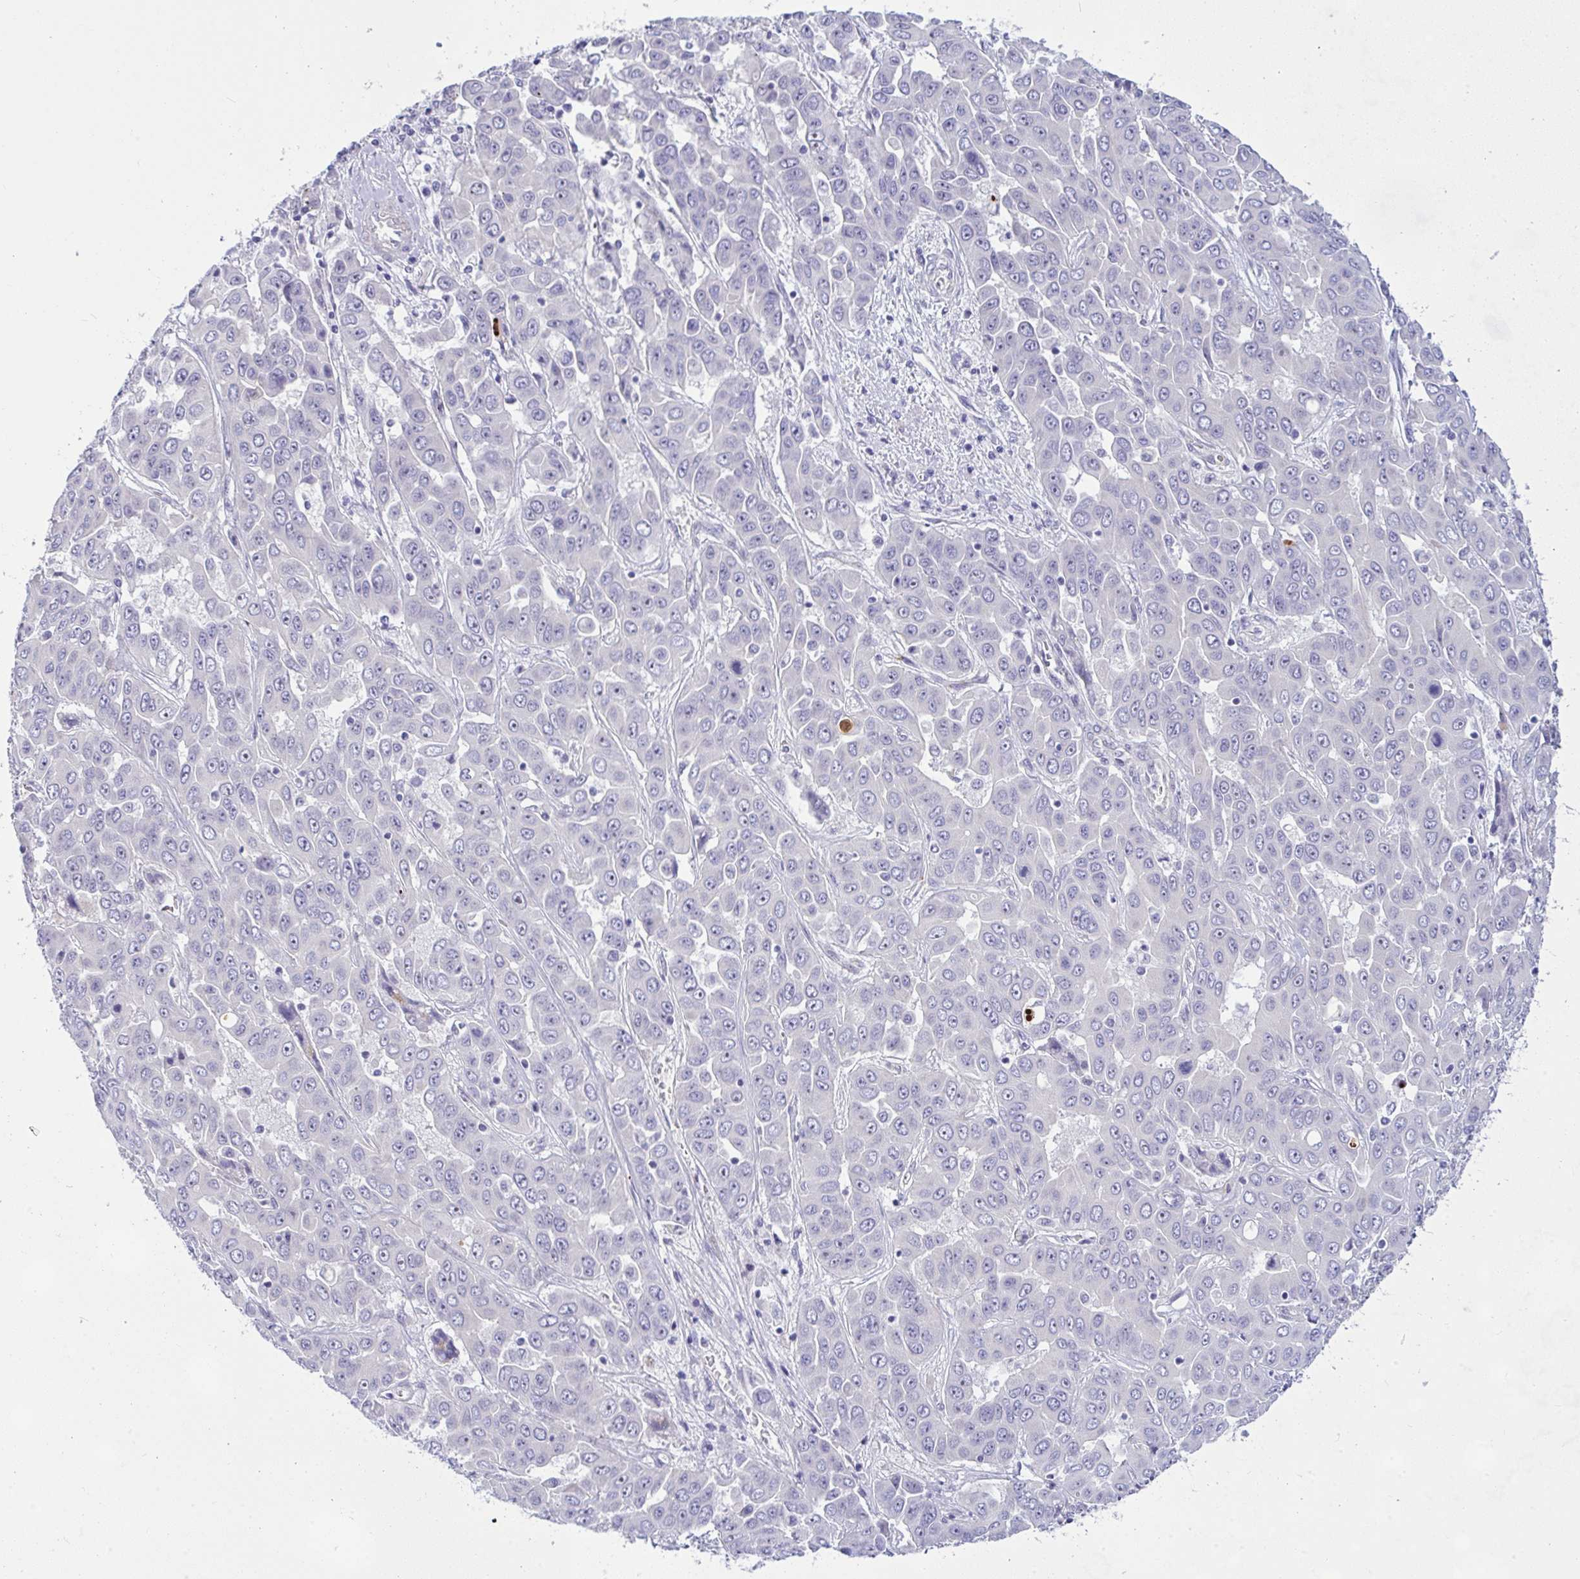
{"staining": {"intensity": "negative", "quantity": "none", "location": "none"}, "tissue": "liver cancer", "cell_type": "Tumor cells", "image_type": "cancer", "snomed": [{"axis": "morphology", "description": "Cholangiocarcinoma"}, {"axis": "topography", "description": "Liver"}], "caption": "The photomicrograph displays no significant positivity in tumor cells of liver cancer.", "gene": "NFXL1", "patient": {"sex": "female", "age": 52}}